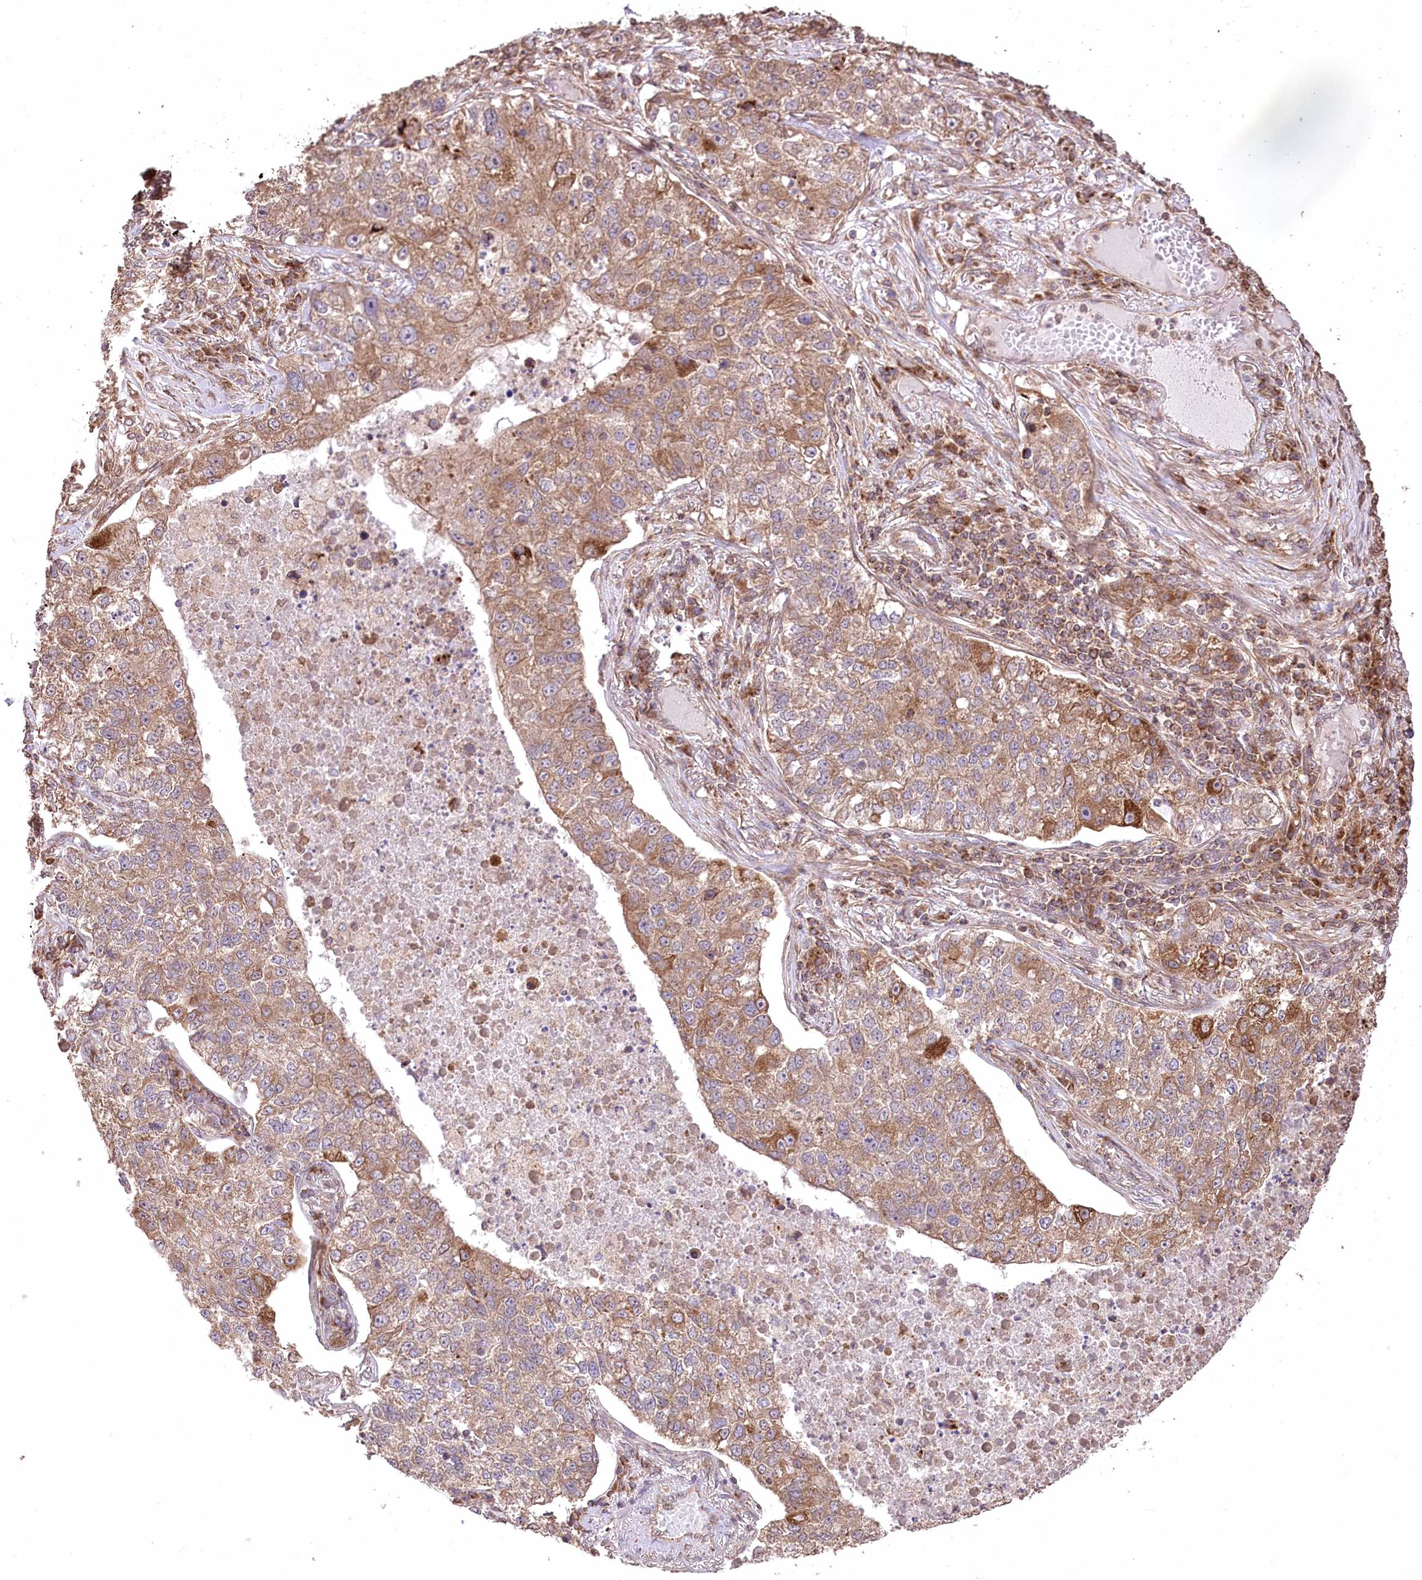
{"staining": {"intensity": "moderate", "quantity": ">75%", "location": "cytoplasmic/membranous"}, "tissue": "lung cancer", "cell_type": "Tumor cells", "image_type": "cancer", "snomed": [{"axis": "morphology", "description": "Adenocarcinoma, NOS"}, {"axis": "topography", "description": "Lung"}], "caption": "High-magnification brightfield microscopy of adenocarcinoma (lung) stained with DAB (3,3'-diaminobenzidine) (brown) and counterstained with hematoxylin (blue). tumor cells exhibit moderate cytoplasmic/membranous staining is seen in about>75% of cells.", "gene": "XYLB", "patient": {"sex": "male", "age": 49}}